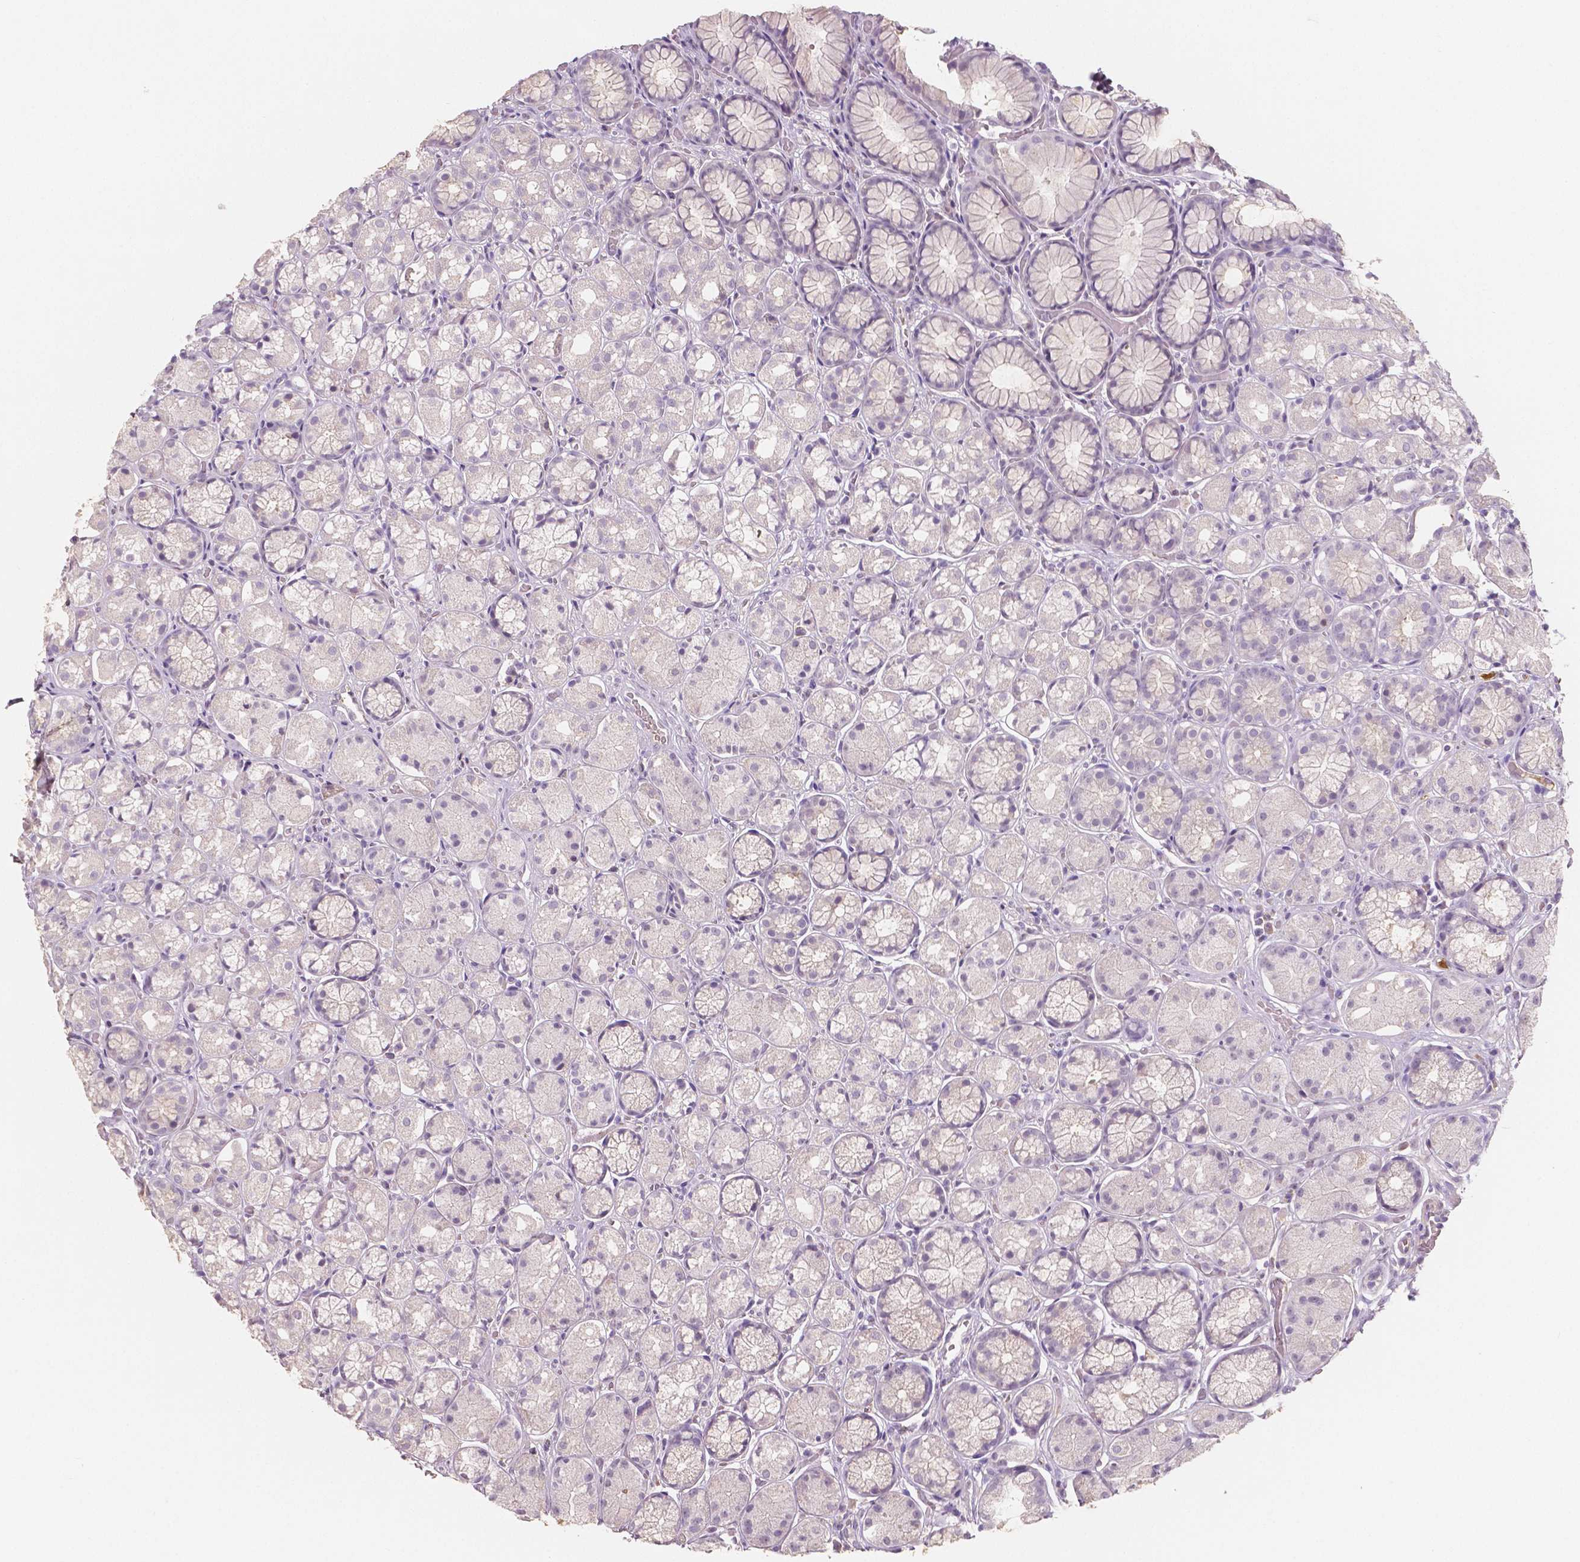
{"staining": {"intensity": "negative", "quantity": "none", "location": "none"}, "tissue": "stomach", "cell_type": "Glandular cells", "image_type": "normal", "snomed": [{"axis": "morphology", "description": "Normal tissue, NOS"}, {"axis": "topography", "description": "Stomach"}], "caption": "Protein analysis of benign stomach reveals no significant positivity in glandular cells.", "gene": "APOA4", "patient": {"sex": "male", "age": 70}}